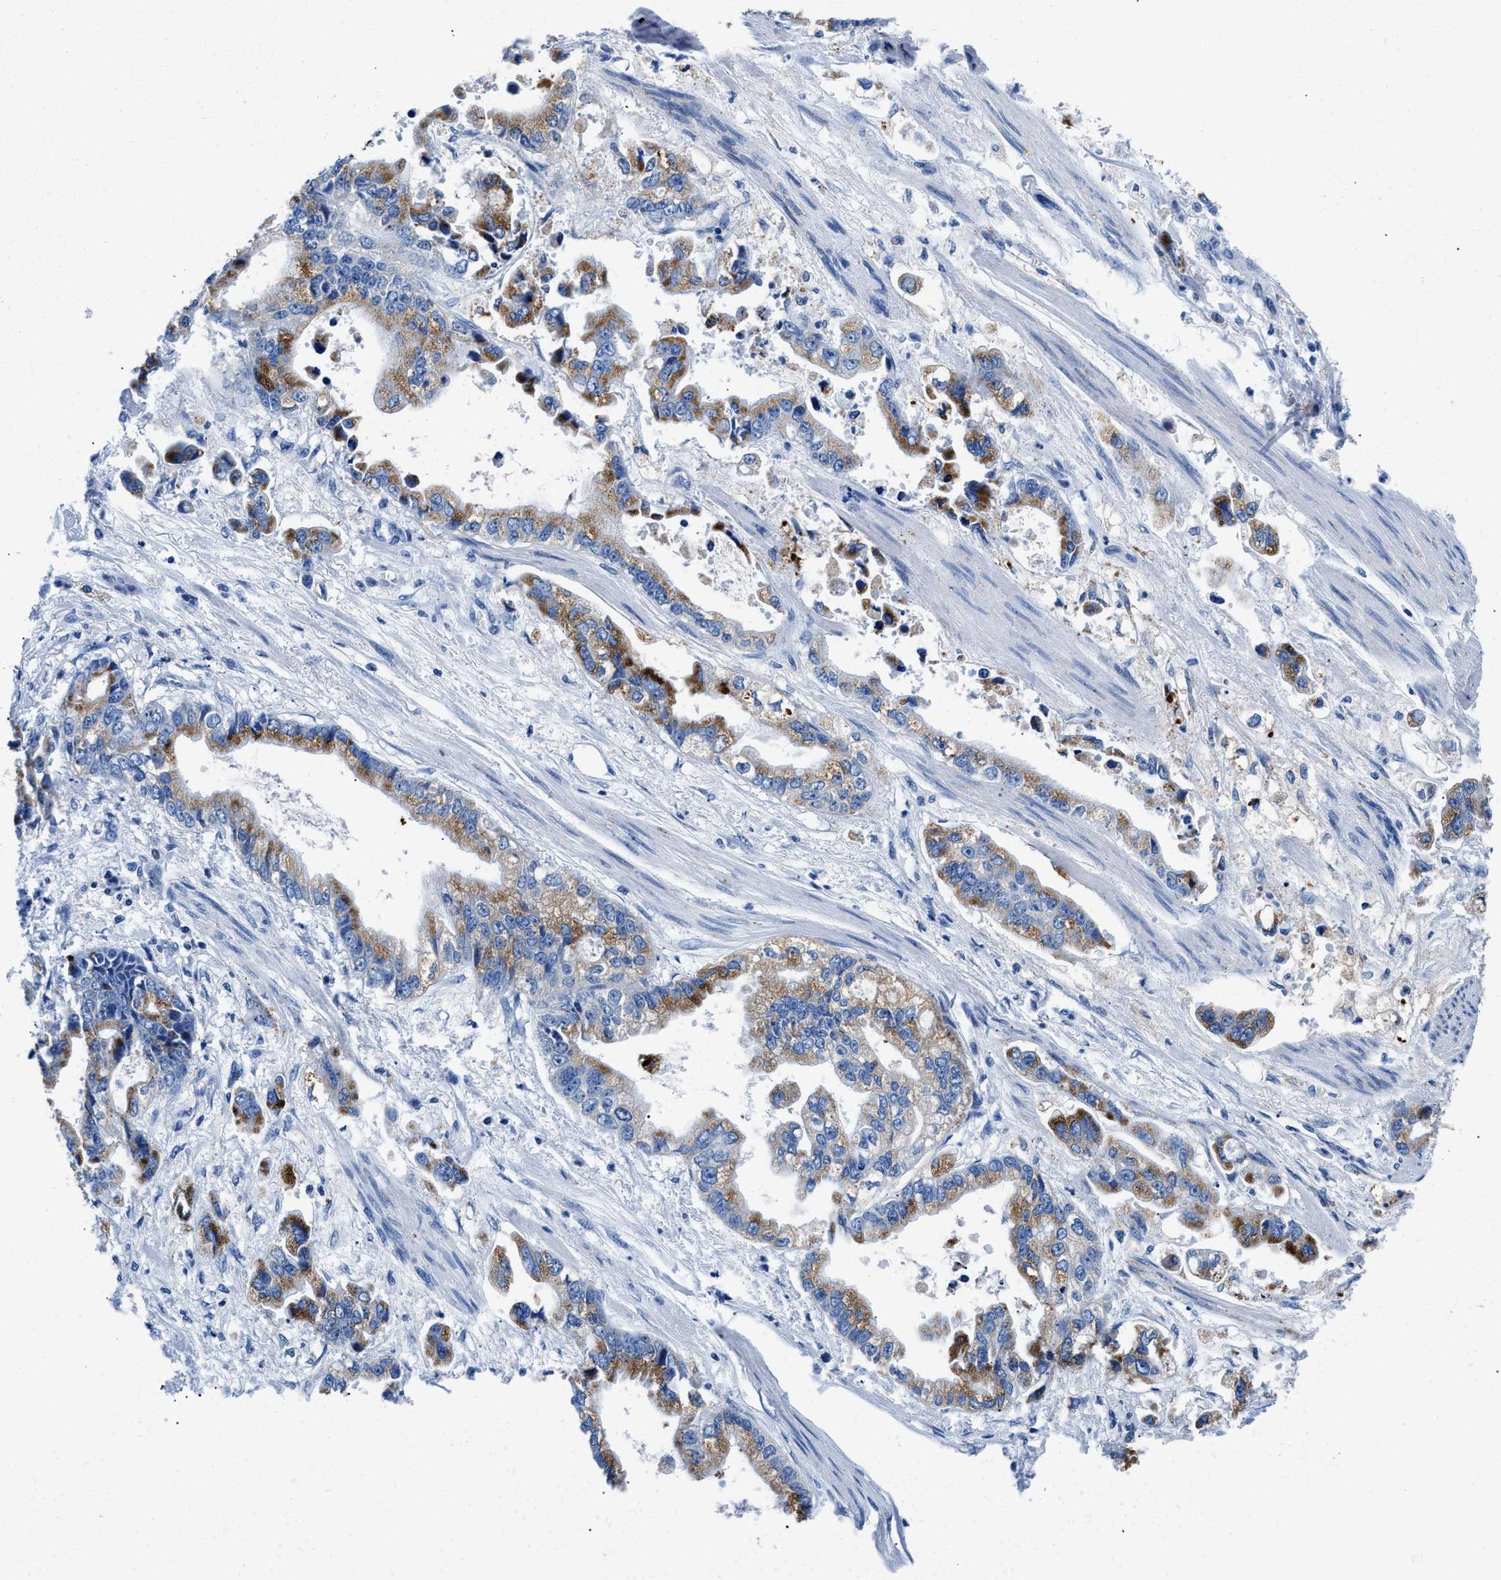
{"staining": {"intensity": "moderate", "quantity": ">75%", "location": "cytoplasmic/membranous"}, "tissue": "stomach cancer", "cell_type": "Tumor cells", "image_type": "cancer", "snomed": [{"axis": "morphology", "description": "Normal tissue, NOS"}, {"axis": "morphology", "description": "Adenocarcinoma, NOS"}, {"axis": "topography", "description": "Stomach"}], "caption": "Human stomach cancer (adenocarcinoma) stained with a brown dye exhibits moderate cytoplasmic/membranous positive positivity in approximately >75% of tumor cells.", "gene": "OR14K1", "patient": {"sex": "male", "age": 62}}